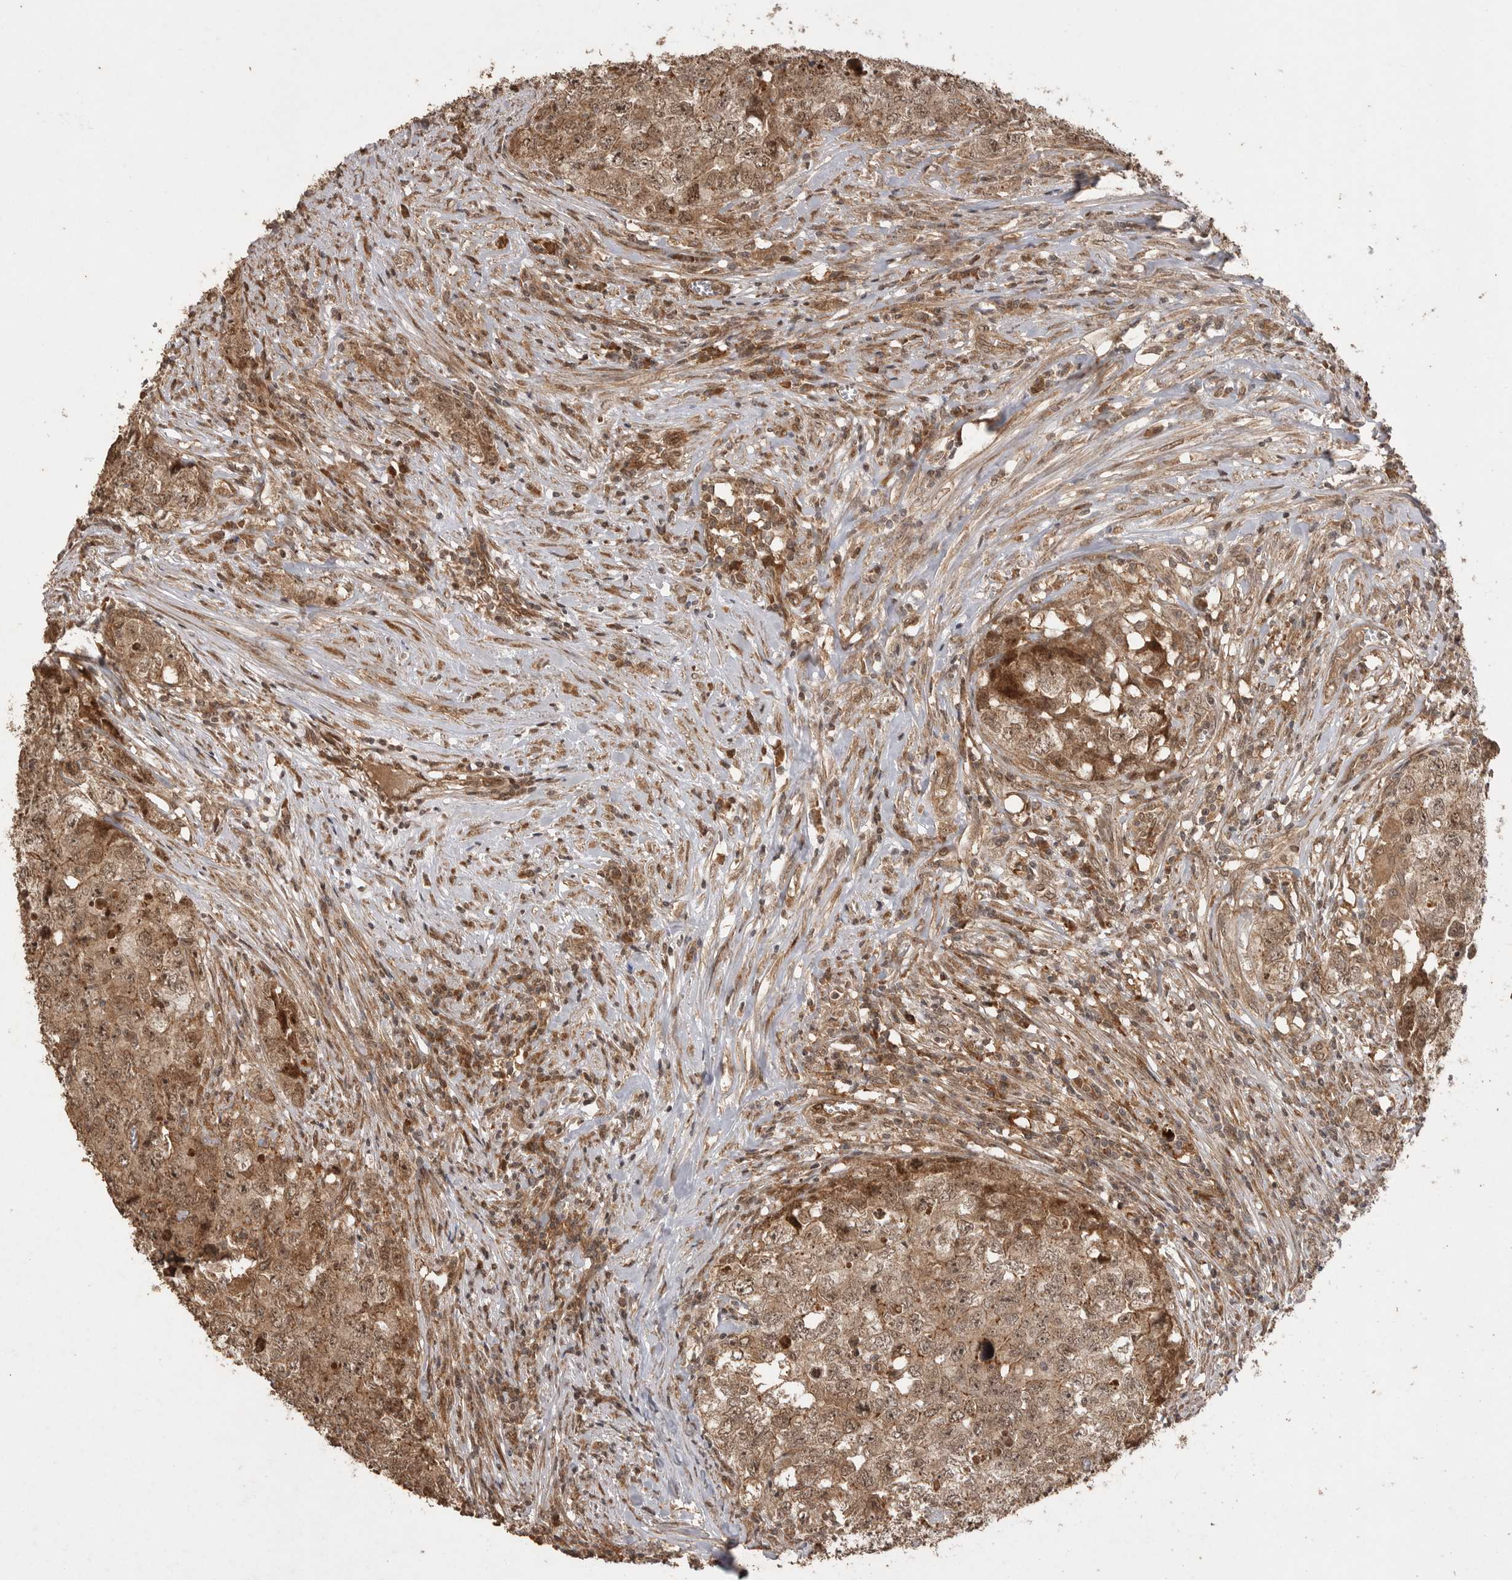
{"staining": {"intensity": "moderate", "quantity": ">75%", "location": "cytoplasmic/membranous"}, "tissue": "testis cancer", "cell_type": "Tumor cells", "image_type": "cancer", "snomed": [{"axis": "morphology", "description": "Seminoma, NOS"}, {"axis": "morphology", "description": "Carcinoma, Embryonal, NOS"}, {"axis": "topography", "description": "Testis"}], "caption": "DAB (3,3'-diaminobenzidine) immunohistochemical staining of human embryonal carcinoma (testis) demonstrates moderate cytoplasmic/membranous protein expression in approximately >75% of tumor cells.", "gene": "BOC", "patient": {"sex": "male", "age": 43}}